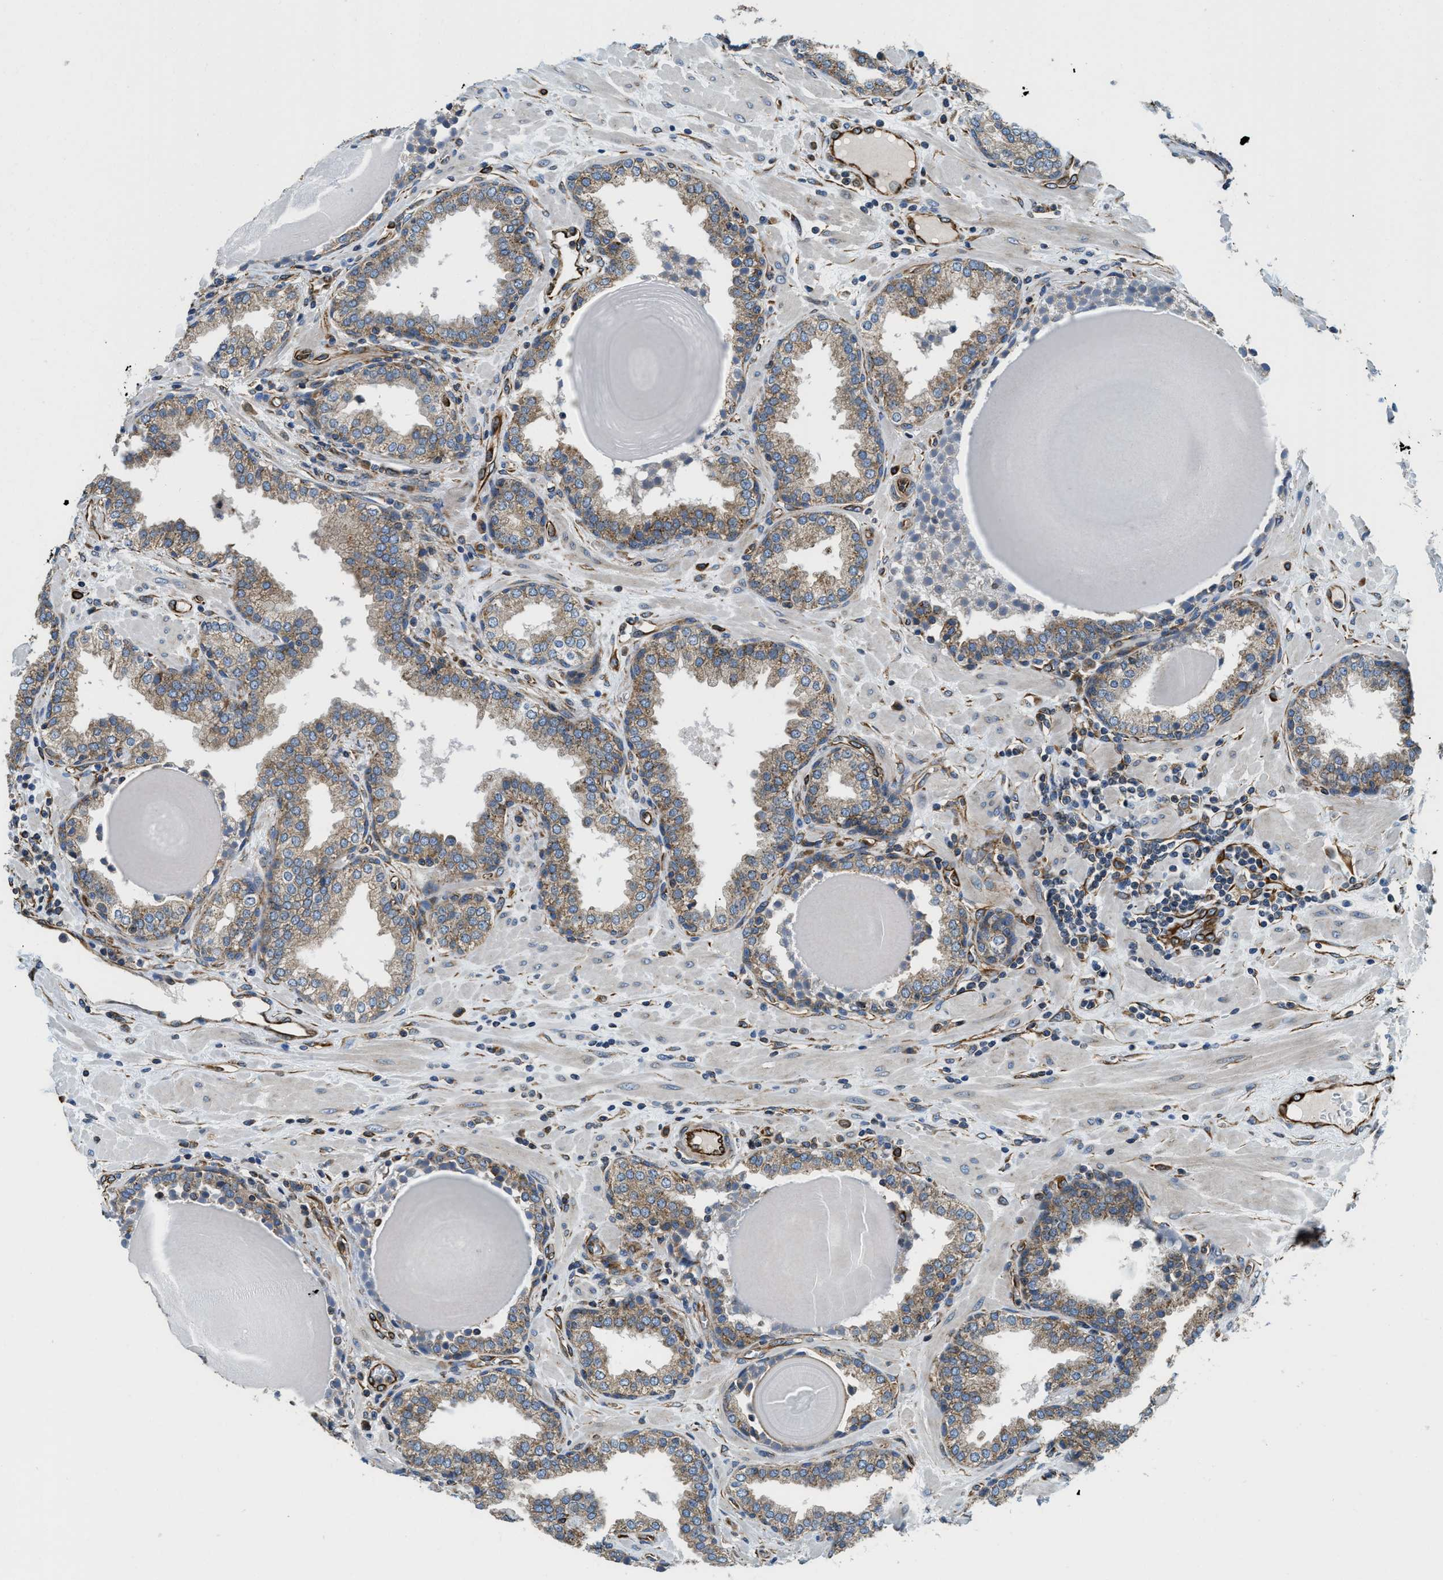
{"staining": {"intensity": "weak", "quantity": ">75%", "location": "cytoplasmic/membranous"}, "tissue": "prostate", "cell_type": "Glandular cells", "image_type": "normal", "snomed": [{"axis": "morphology", "description": "Normal tissue, NOS"}, {"axis": "topography", "description": "Prostate"}], "caption": "High-power microscopy captured an IHC image of unremarkable prostate, revealing weak cytoplasmic/membranous positivity in approximately >75% of glandular cells. The protein is shown in brown color, while the nuclei are stained blue.", "gene": "HSD17B12", "patient": {"sex": "male", "age": 51}}